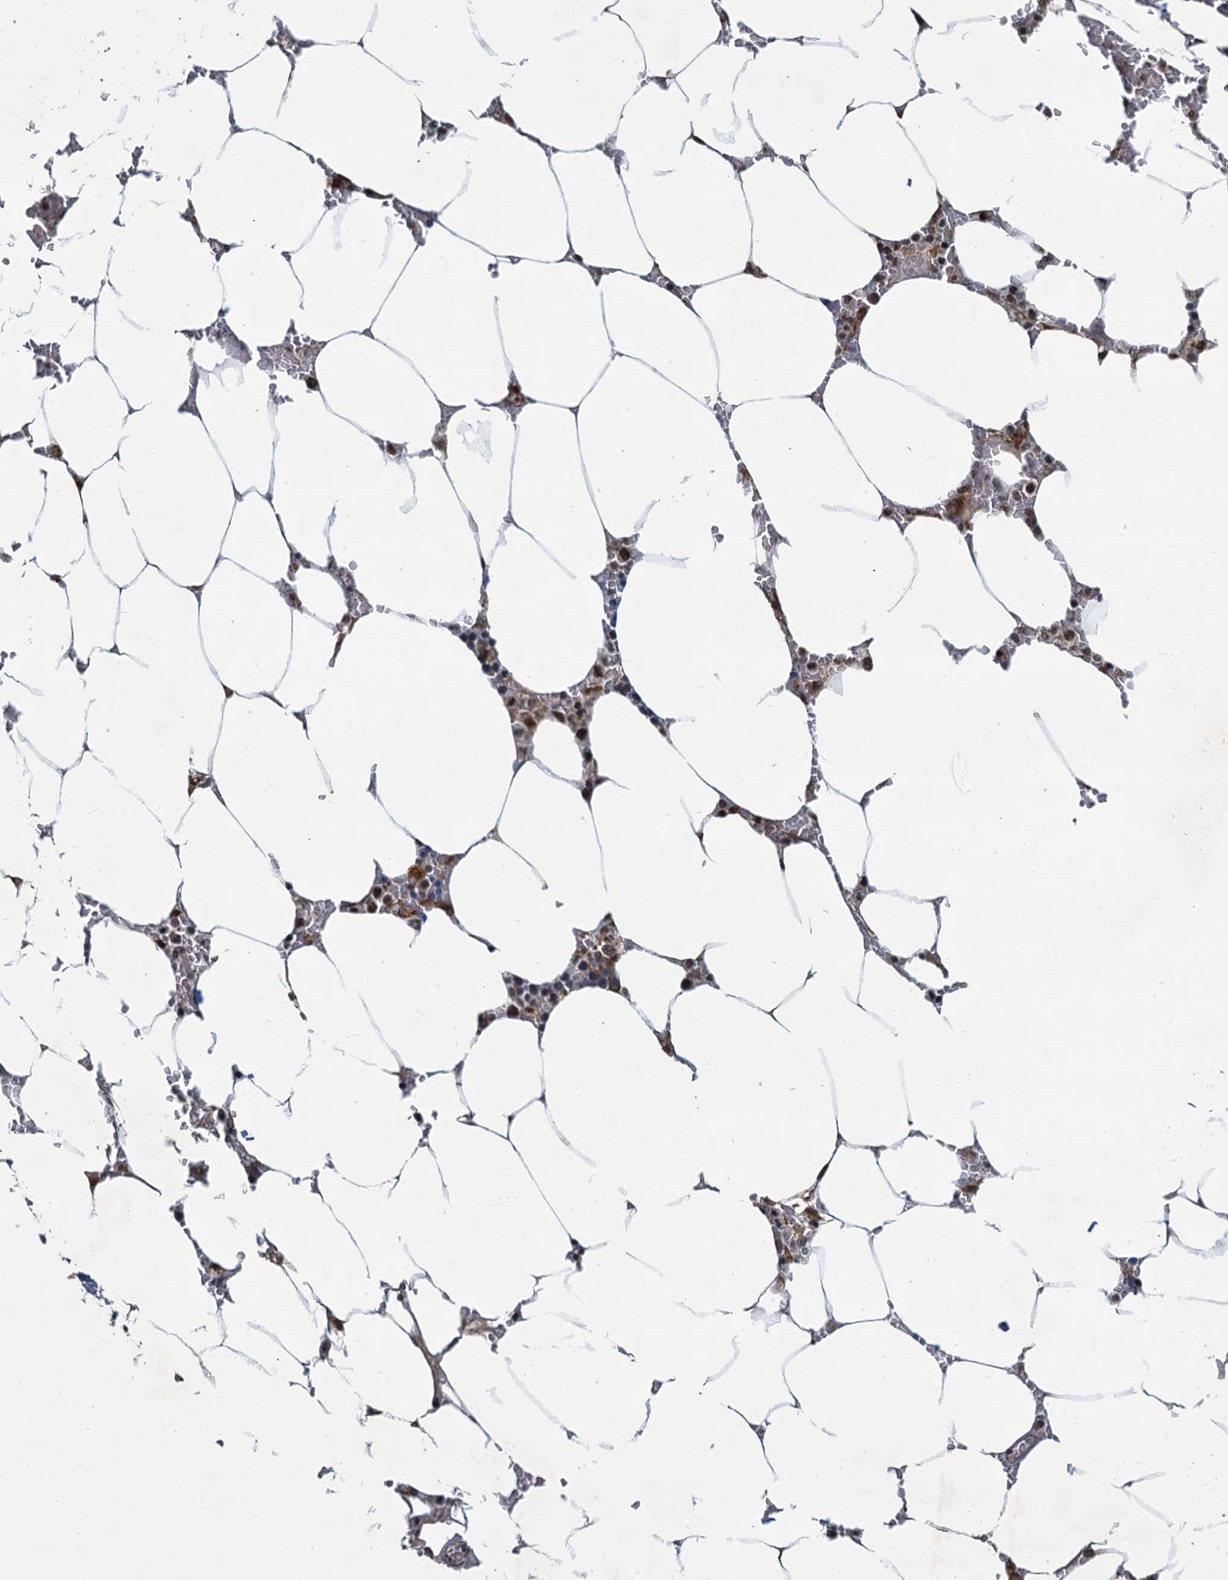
{"staining": {"intensity": "strong", "quantity": "25%-75%", "location": "nuclear"}, "tissue": "bone marrow", "cell_type": "Hematopoietic cells", "image_type": "normal", "snomed": [{"axis": "morphology", "description": "Normal tissue, NOS"}, {"axis": "topography", "description": "Bone marrow"}], "caption": "Immunohistochemistry (IHC) histopathology image of benign human bone marrow stained for a protein (brown), which demonstrates high levels of strong nuclear staining in approximately 25%-75% of hematopoietic cells.", "gene": "PPHLN1", "patient": {"sex": "male", "age": 70}}